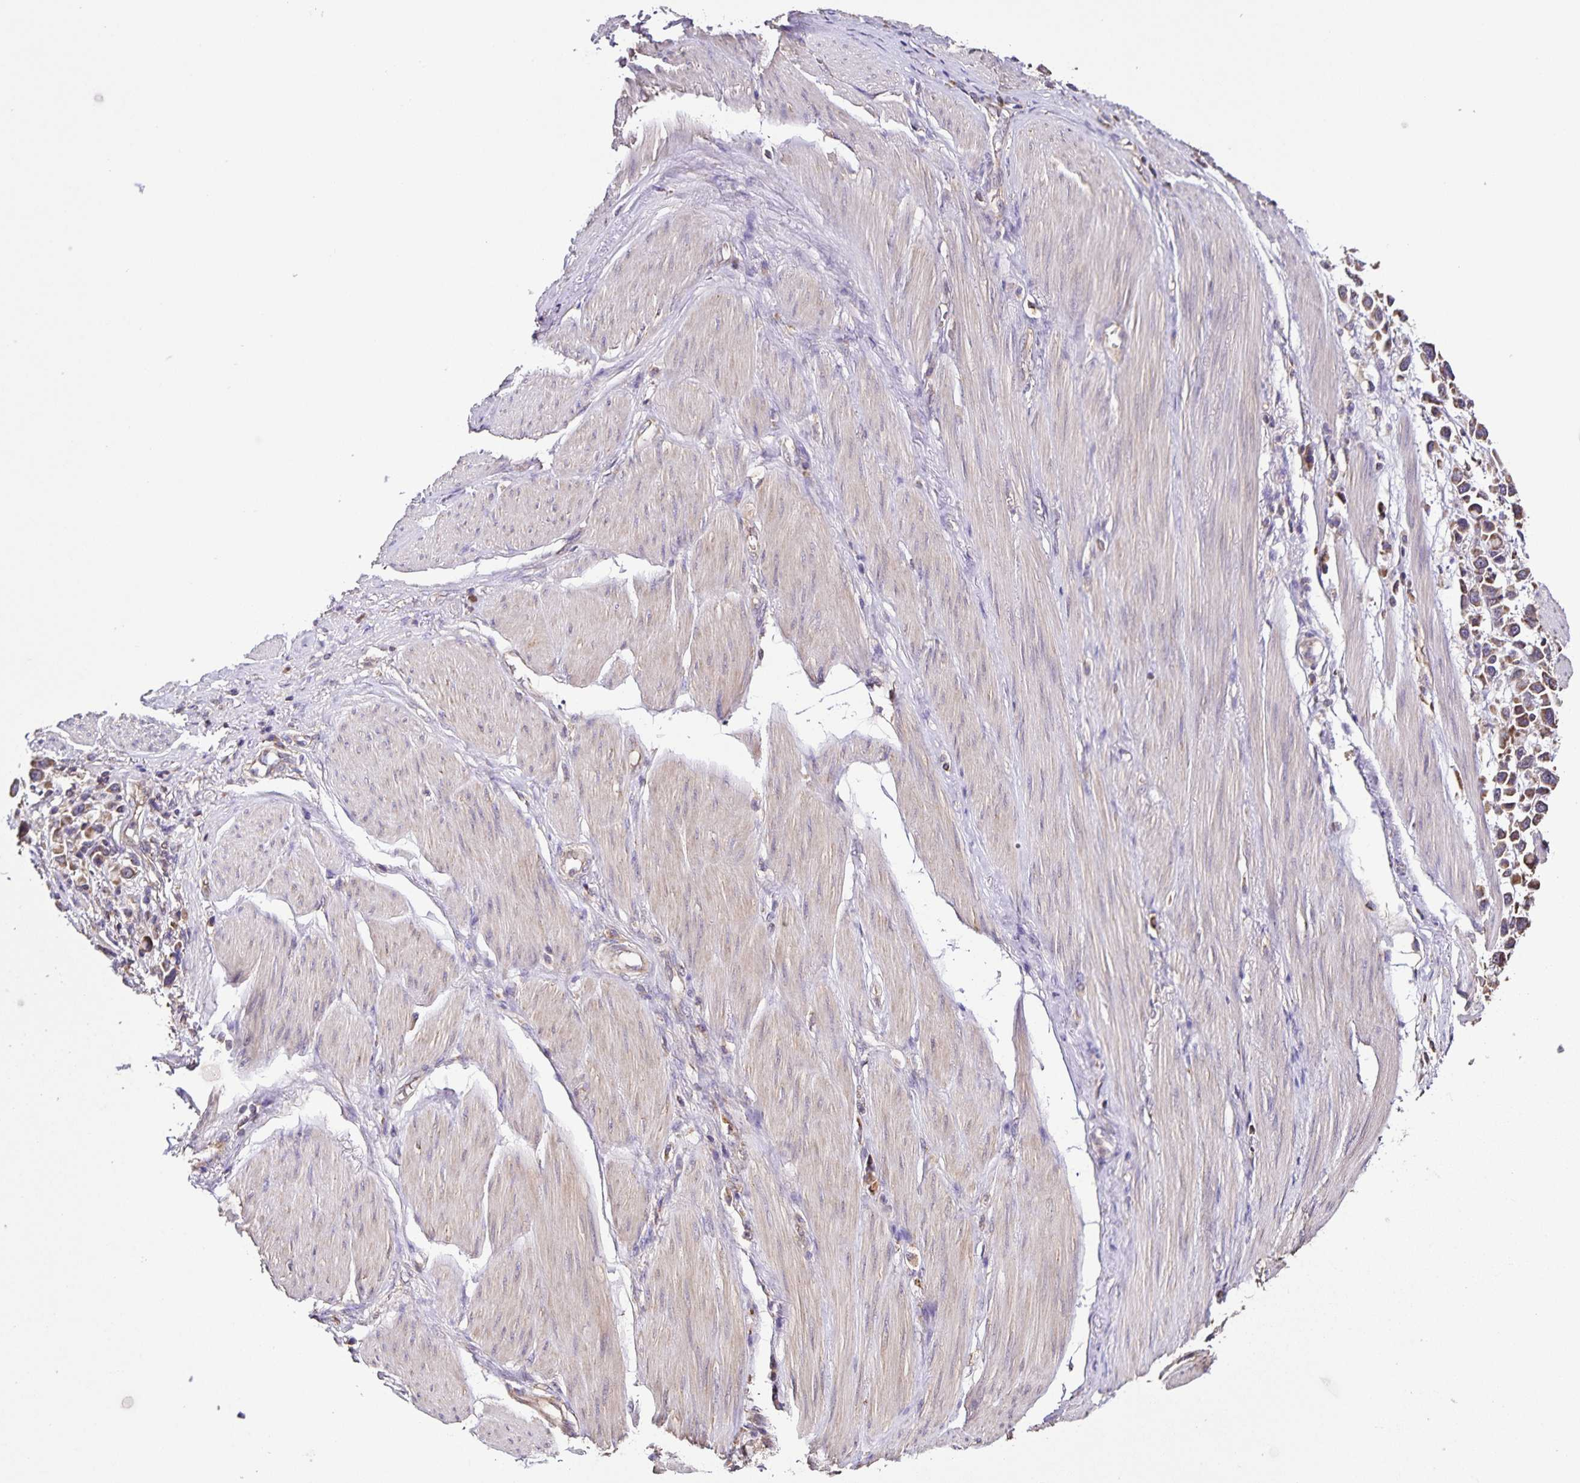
{"staining": {"intensity": "moderate", "quantity": ">75%", "location": "cytoplasmic/membranous"}, "tissue": "stomach cancer", "cell_type": "Tumor cells", "image_type": "cancer", "snomed": [{"axis": "morphology", "description": "Adenocarcinoma, NOS"}, {"axis": "topography", "description": "Stomach"}], "caption": "Brown immunohistochemical staining in stomach cancer displays moderate cytoplasmic/membranous expression in approximately >75% of tumor cells.", "gene": "MAN1A1", "patient": {"sex": "female", "age": 81}}